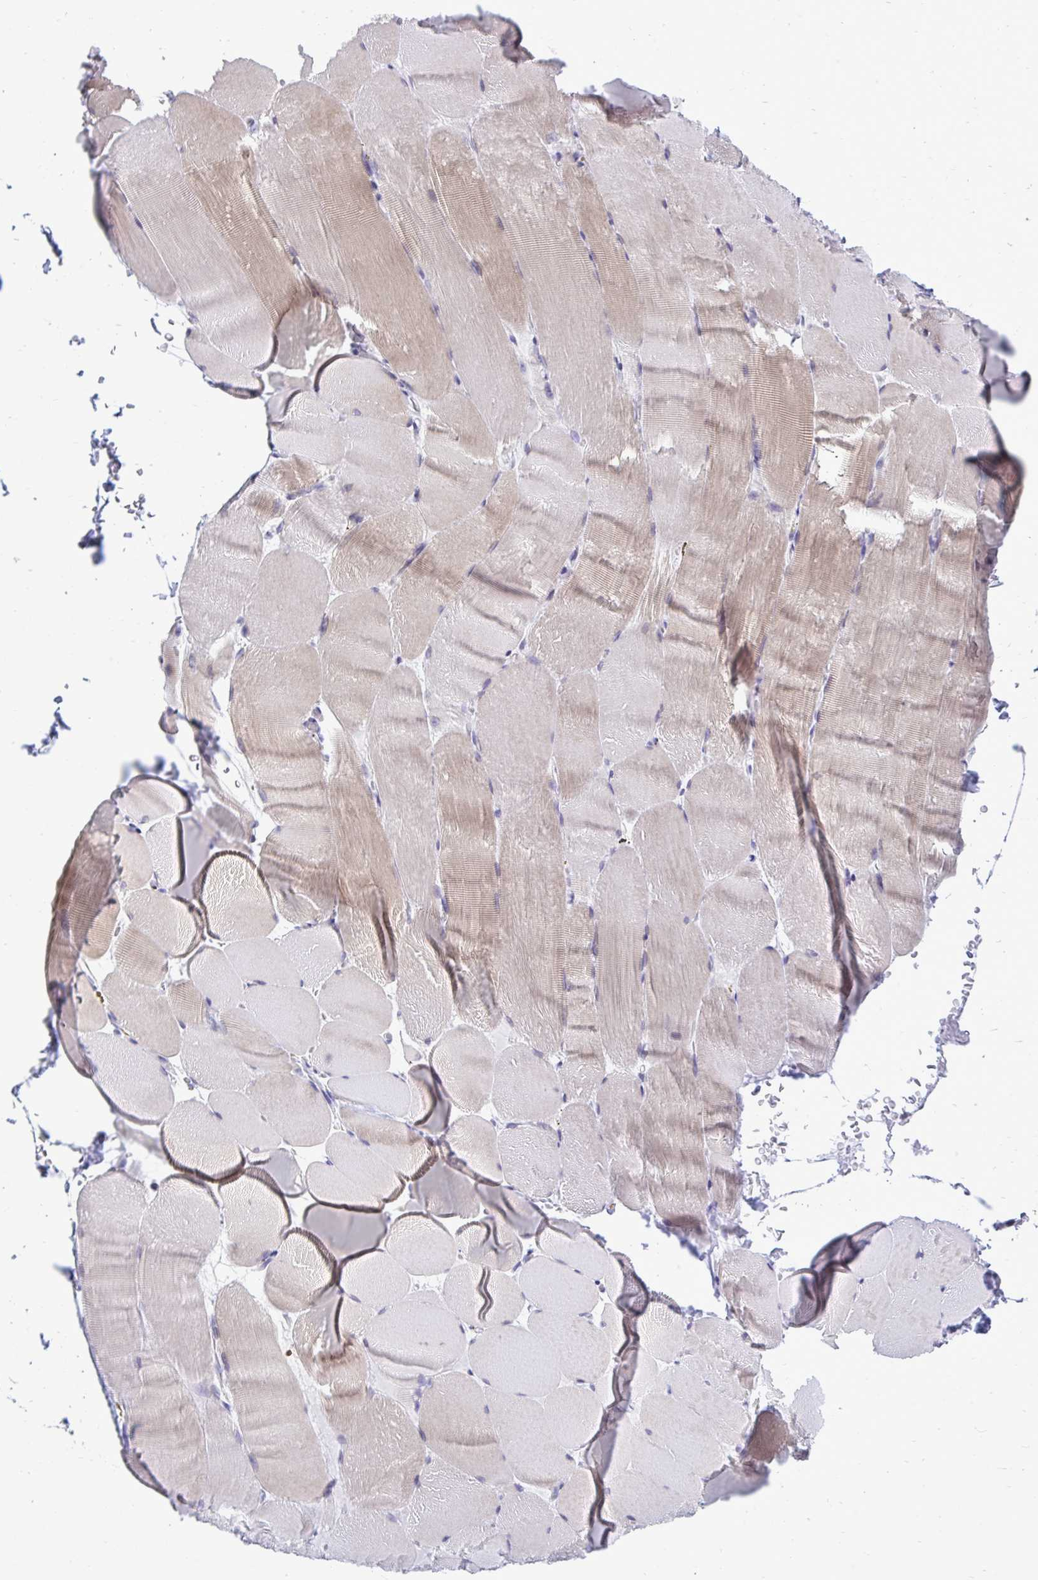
{"staining": {"intensity": "weak", "quantity": "25%-75%", "location": "cytoplasmic/membranous"}, "tissue": "skeletal muscle", "cell_type": "Myocytes", "image_type": "normal", "snomed": [{"axis": "morphology", "description": "Normal tissue, NOS"}, {"axis": "topography", "description": "Skeletal muscle"}], "caption": "A high-resolution image shows immunohistochemistry staining of normal skeletal muscle, which demonstrates weak cytoplasmic/membranous positivity in approximately 25%-75% of myocytes.", "gene": "GABRA1", "patient": {"sex": "female", "age": 37}}